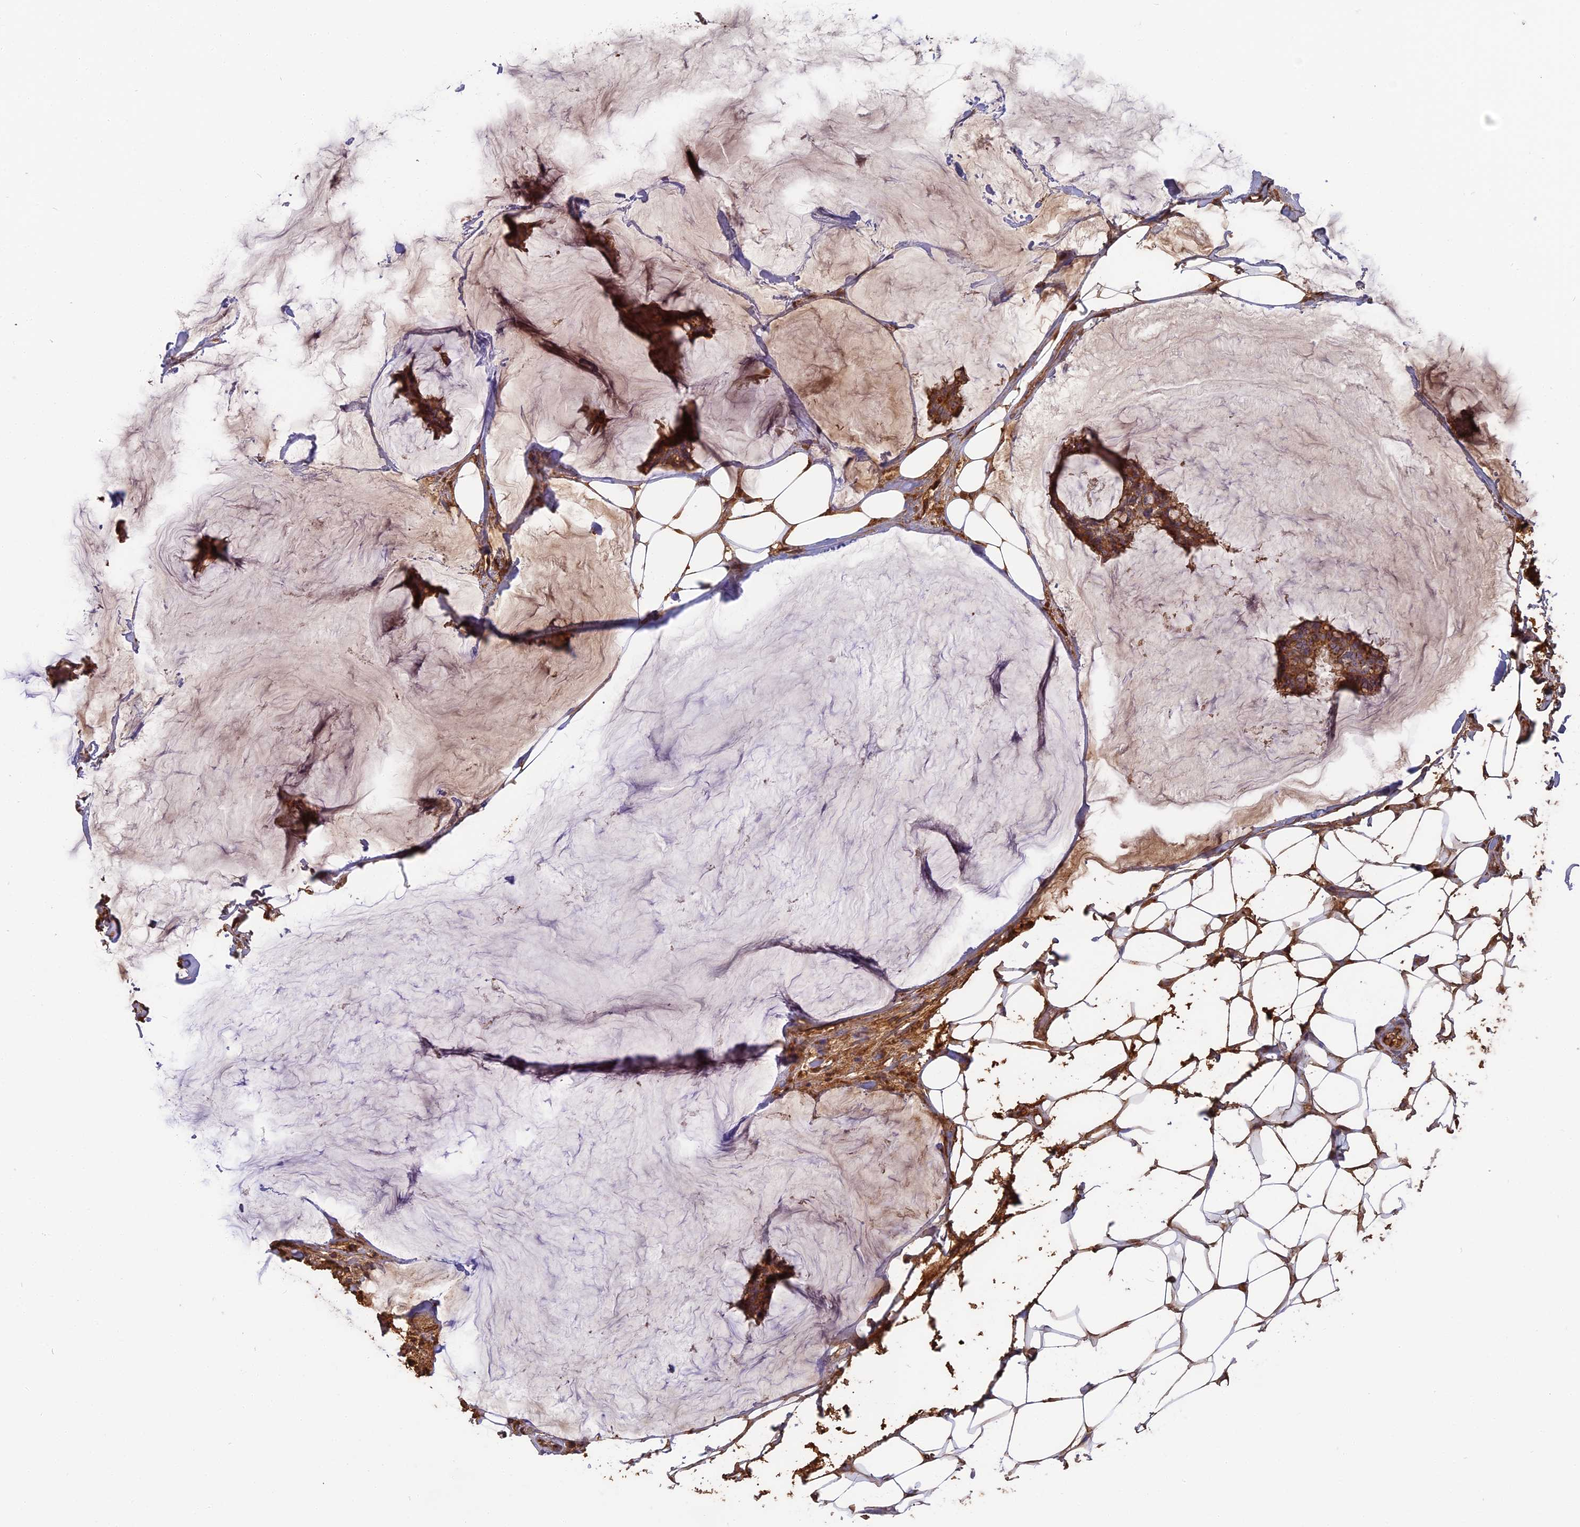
{"staining": {"intensity": "strong", "quantity": ">75%", "location": "cytoplasmic/membranous"}, "tissue": "breast cancer", "cell_type": "Tumor cells", "image_type": "cancer", "snomed": [{"axis": "morphology", "description": "Duct carcinoma"}, {"axis": "topography", "description": "Breast"}], "caption": "High-power microscopy captured an immunohistochemistry (IHC) micrograph of breast intraductal carcinoma, revealing strong cytoplasmic/membranous positivity in approximately >75% of tumor cells. The protein is shown in brown color, while the nuclei are stained blue.", "gene": "ERMAP", "patient": {"sex": "female", "age": 93}}